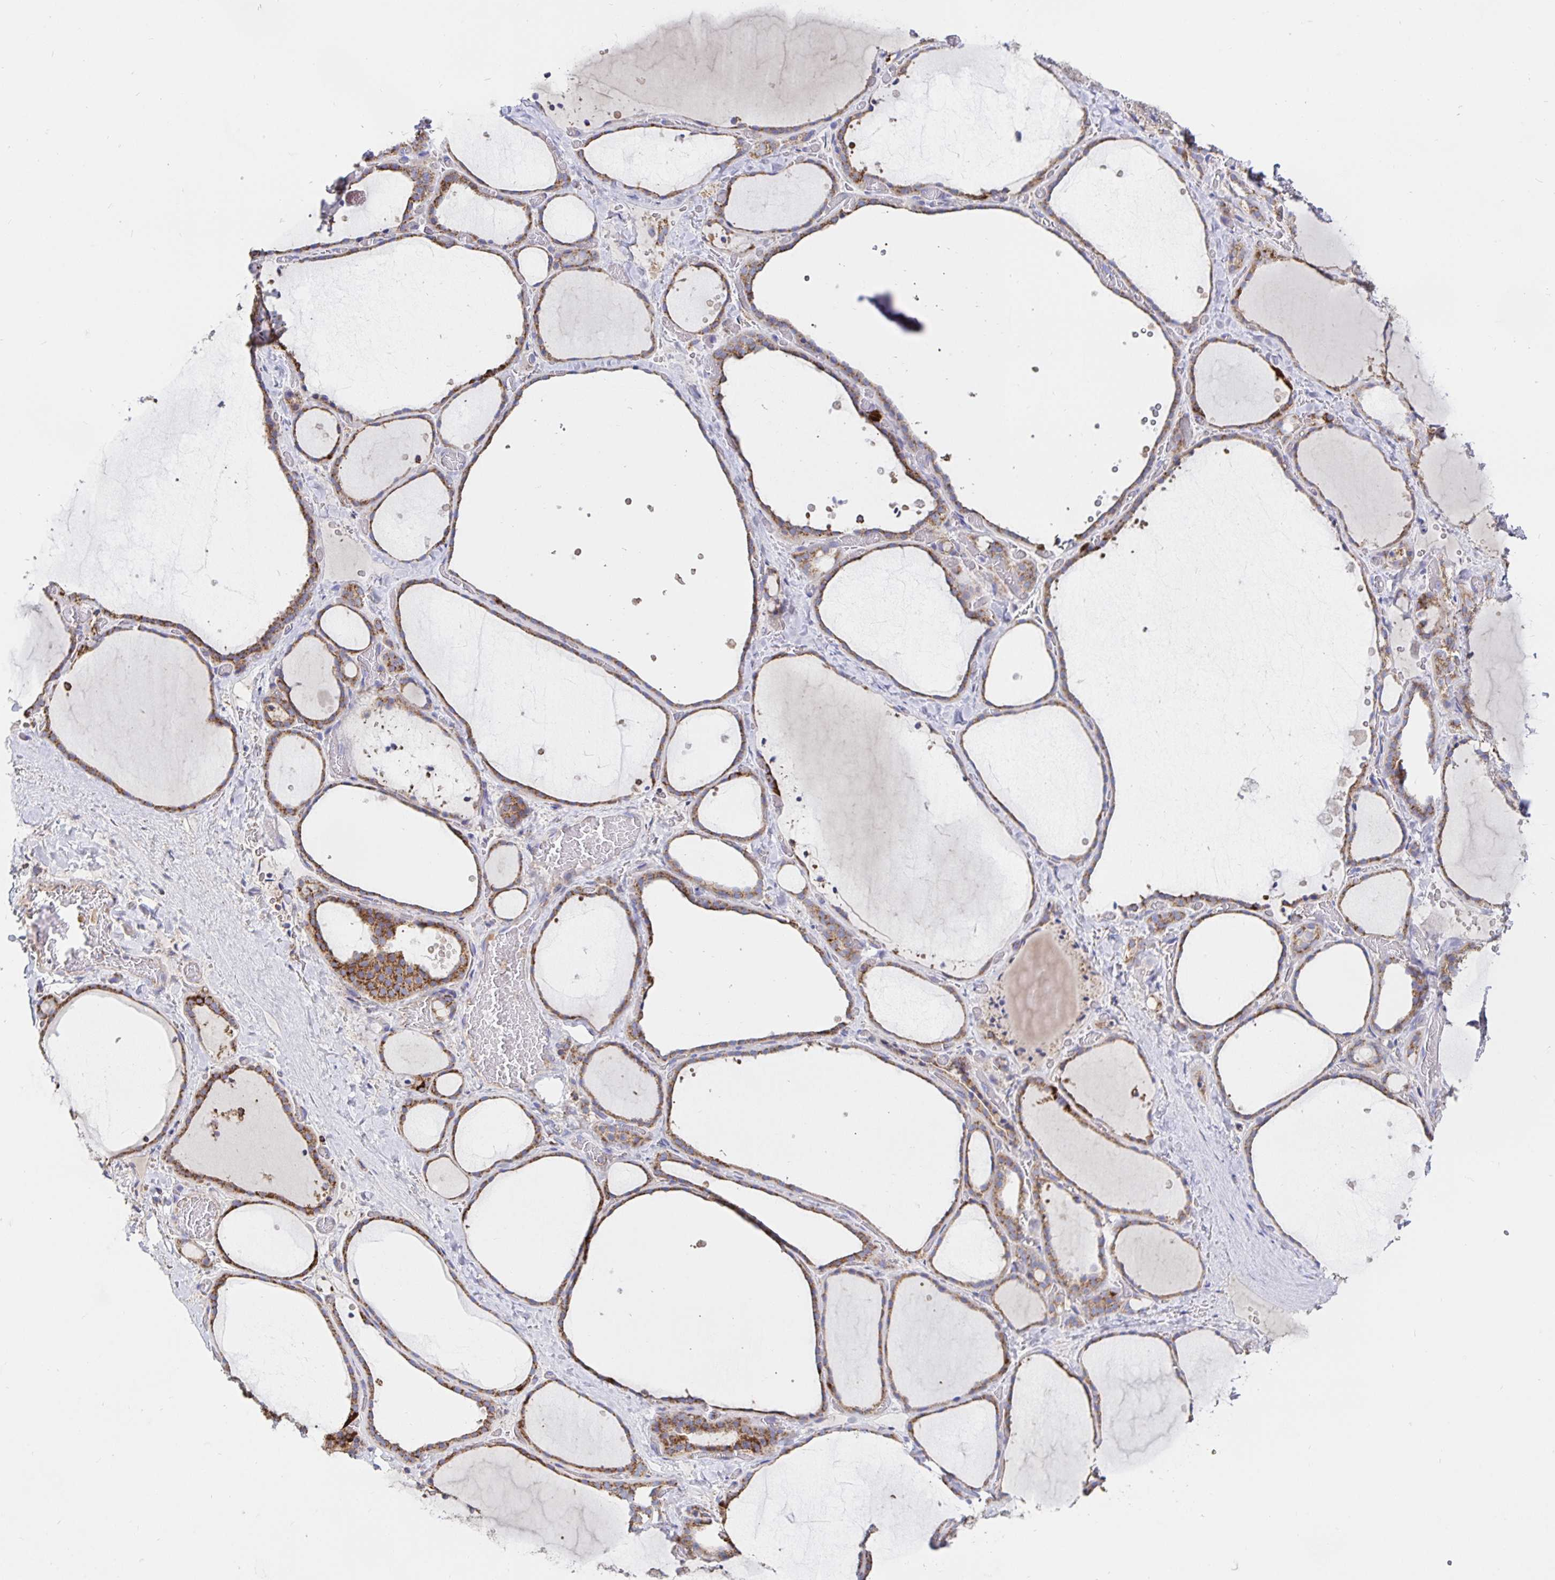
{"staining": {"intensity": "moderate", "quantity": "25%-75%", "location": "cytoplasmic/membranous"}, "tissue": "thyroid gland", "cell_type": "Glandular cells", "image_type": "normal", "snomed": [{"axis": "morphology", "description": "Normal tissue, NOS"}, {"axis": "topography", "description": "Thyroid gland"}], "caption": "Immunohistochemistry (IHC) histopathology image of benign thyroid gland: human thyroid gland stained using immunohistochemistry reveals medium levels of moderate protein expression localized specifically in the cytoplasmic/membranous of glandular cells, appearing as a cytoplasmic/membranous brown color.", "gene": "PRDX3", "patient": {"sex": "female", "age": 36}}